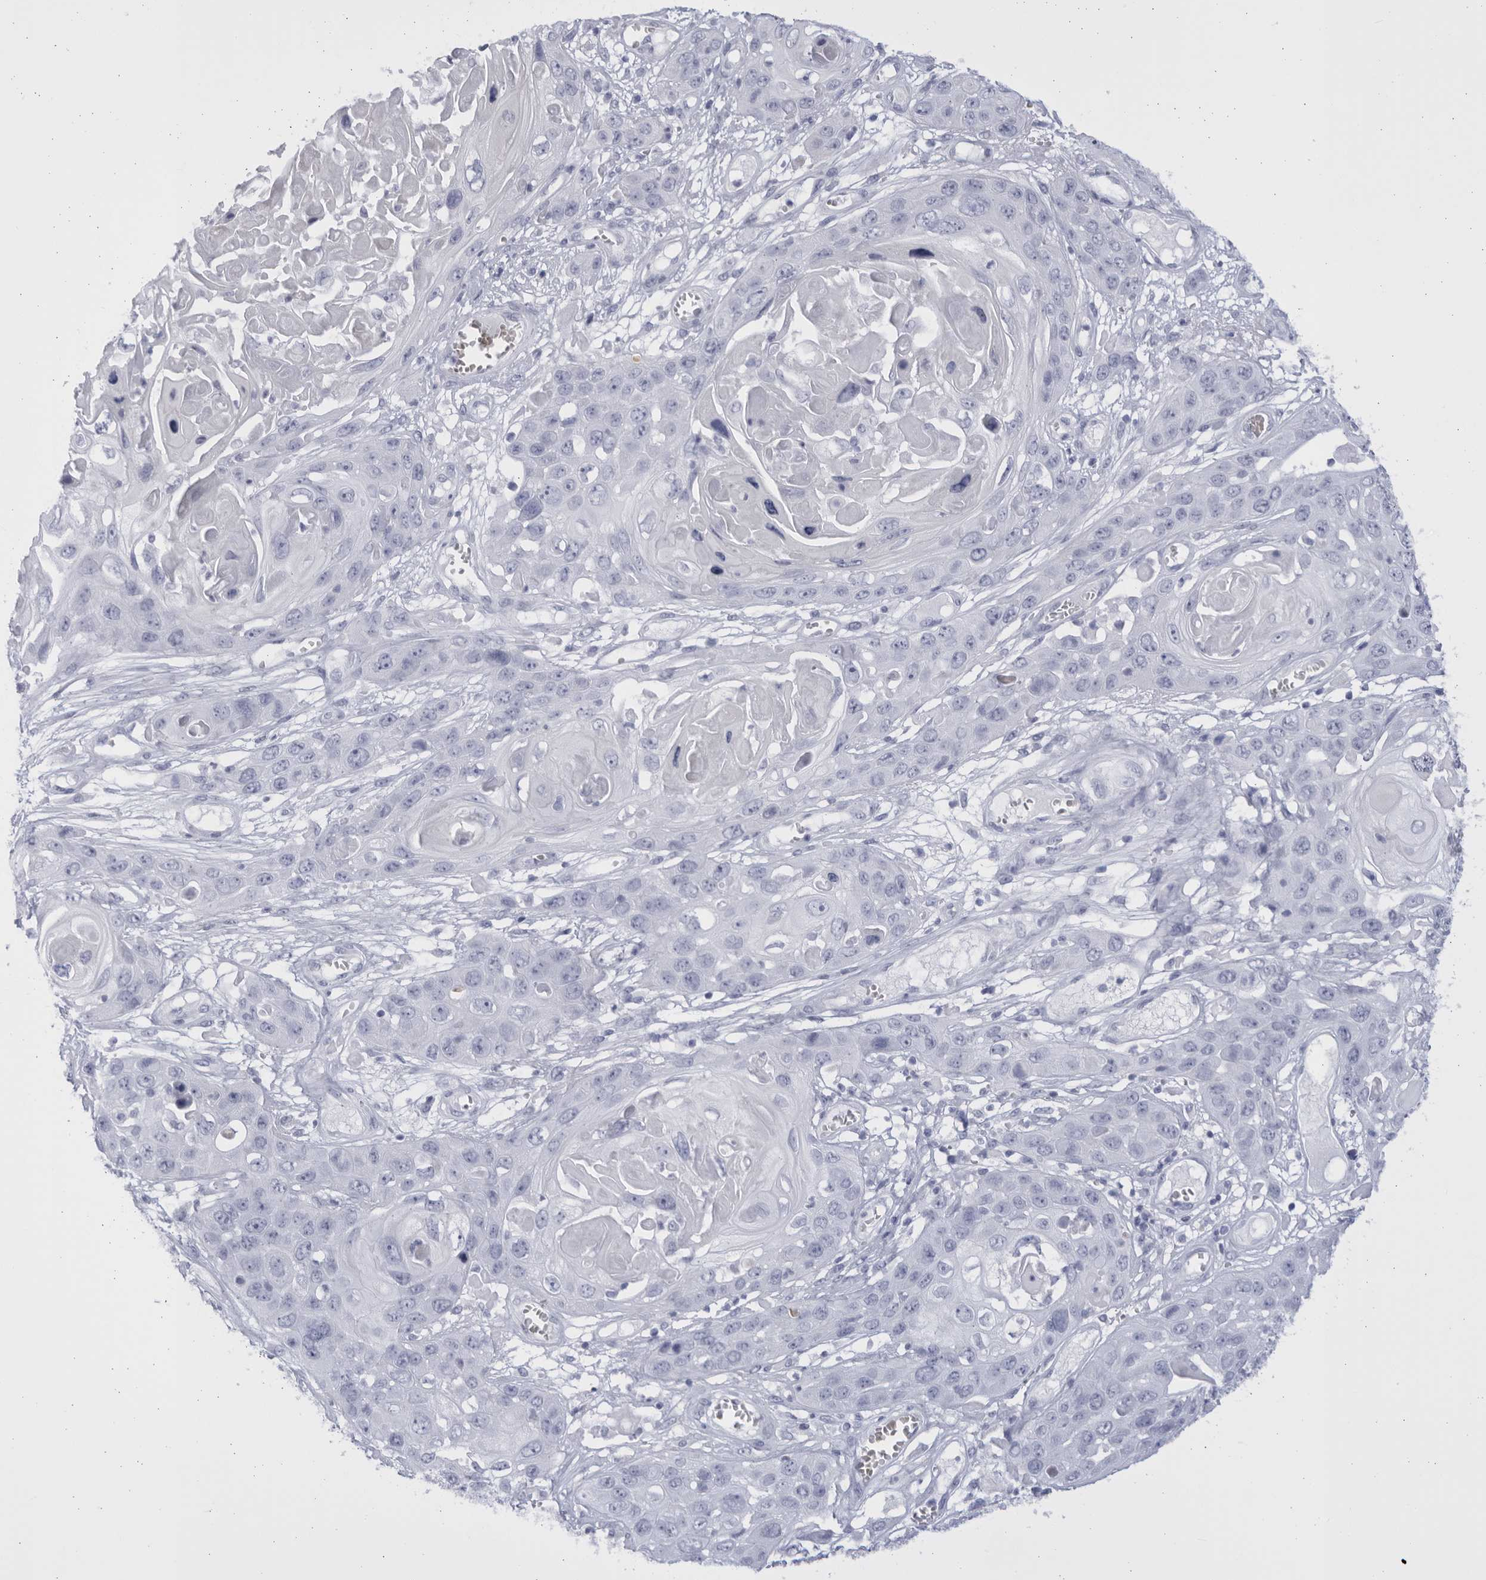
{"staining": {"intensity": "negative", "quantity": "none", "location": "none"}, "tissue": "skin cancer", "cell_type": "Tumor cells", "image_type": "cancer", "snomed": [{"axis": "morphology", "description": "Squamous cell carcinoma, NOS"}, {"axis": "topography", "description": "Skin"}], "caption": "Tumor cells are negative for protein expression in human squamous cell carcinoma (skin).", "gene": "CCDC181", "patient": {"sex": "male", "age": 55}}